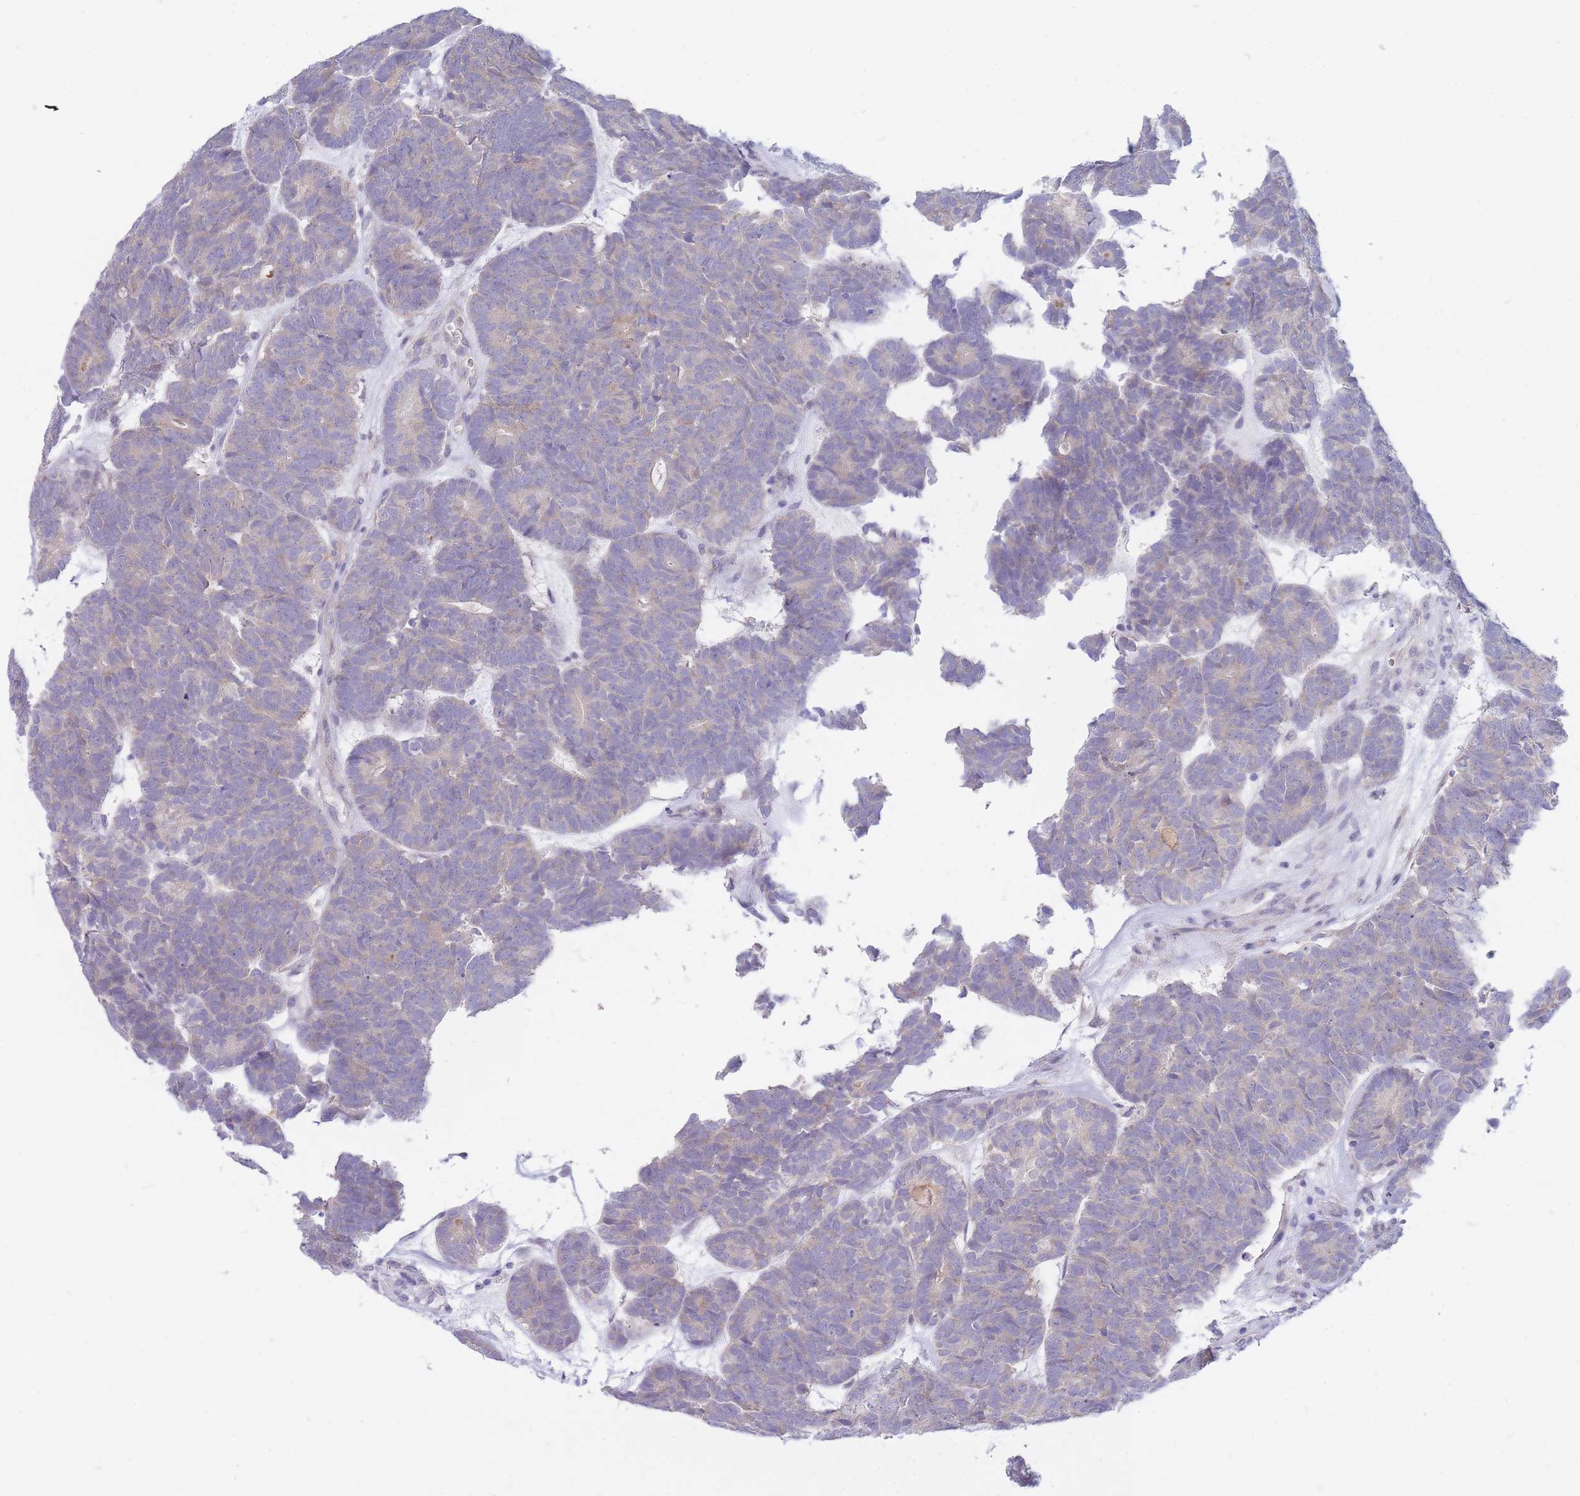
{"staining": {"intensity": "negative", "quantity": "none", "location": "none"}, "tissue": "head and neck cancer", "cell_type": "Tumor cells", "image_type": "cancer", "snomed": [{"axis": "morphology", "description": "Adenocarcinoma, NOS"}, {"axis": "topography", "description": "Head-Neck"}], "caption": "Immunohistochemistry image of neoplastic tissue: head and neck cancer (adenocarcinoma) stained with DAB (3,3'-diaminobenzidine) demonstrates no significant protein staining in tumor cells.", "gene": "SUGT1", "patient": {"sex": "female", "age": 81}}